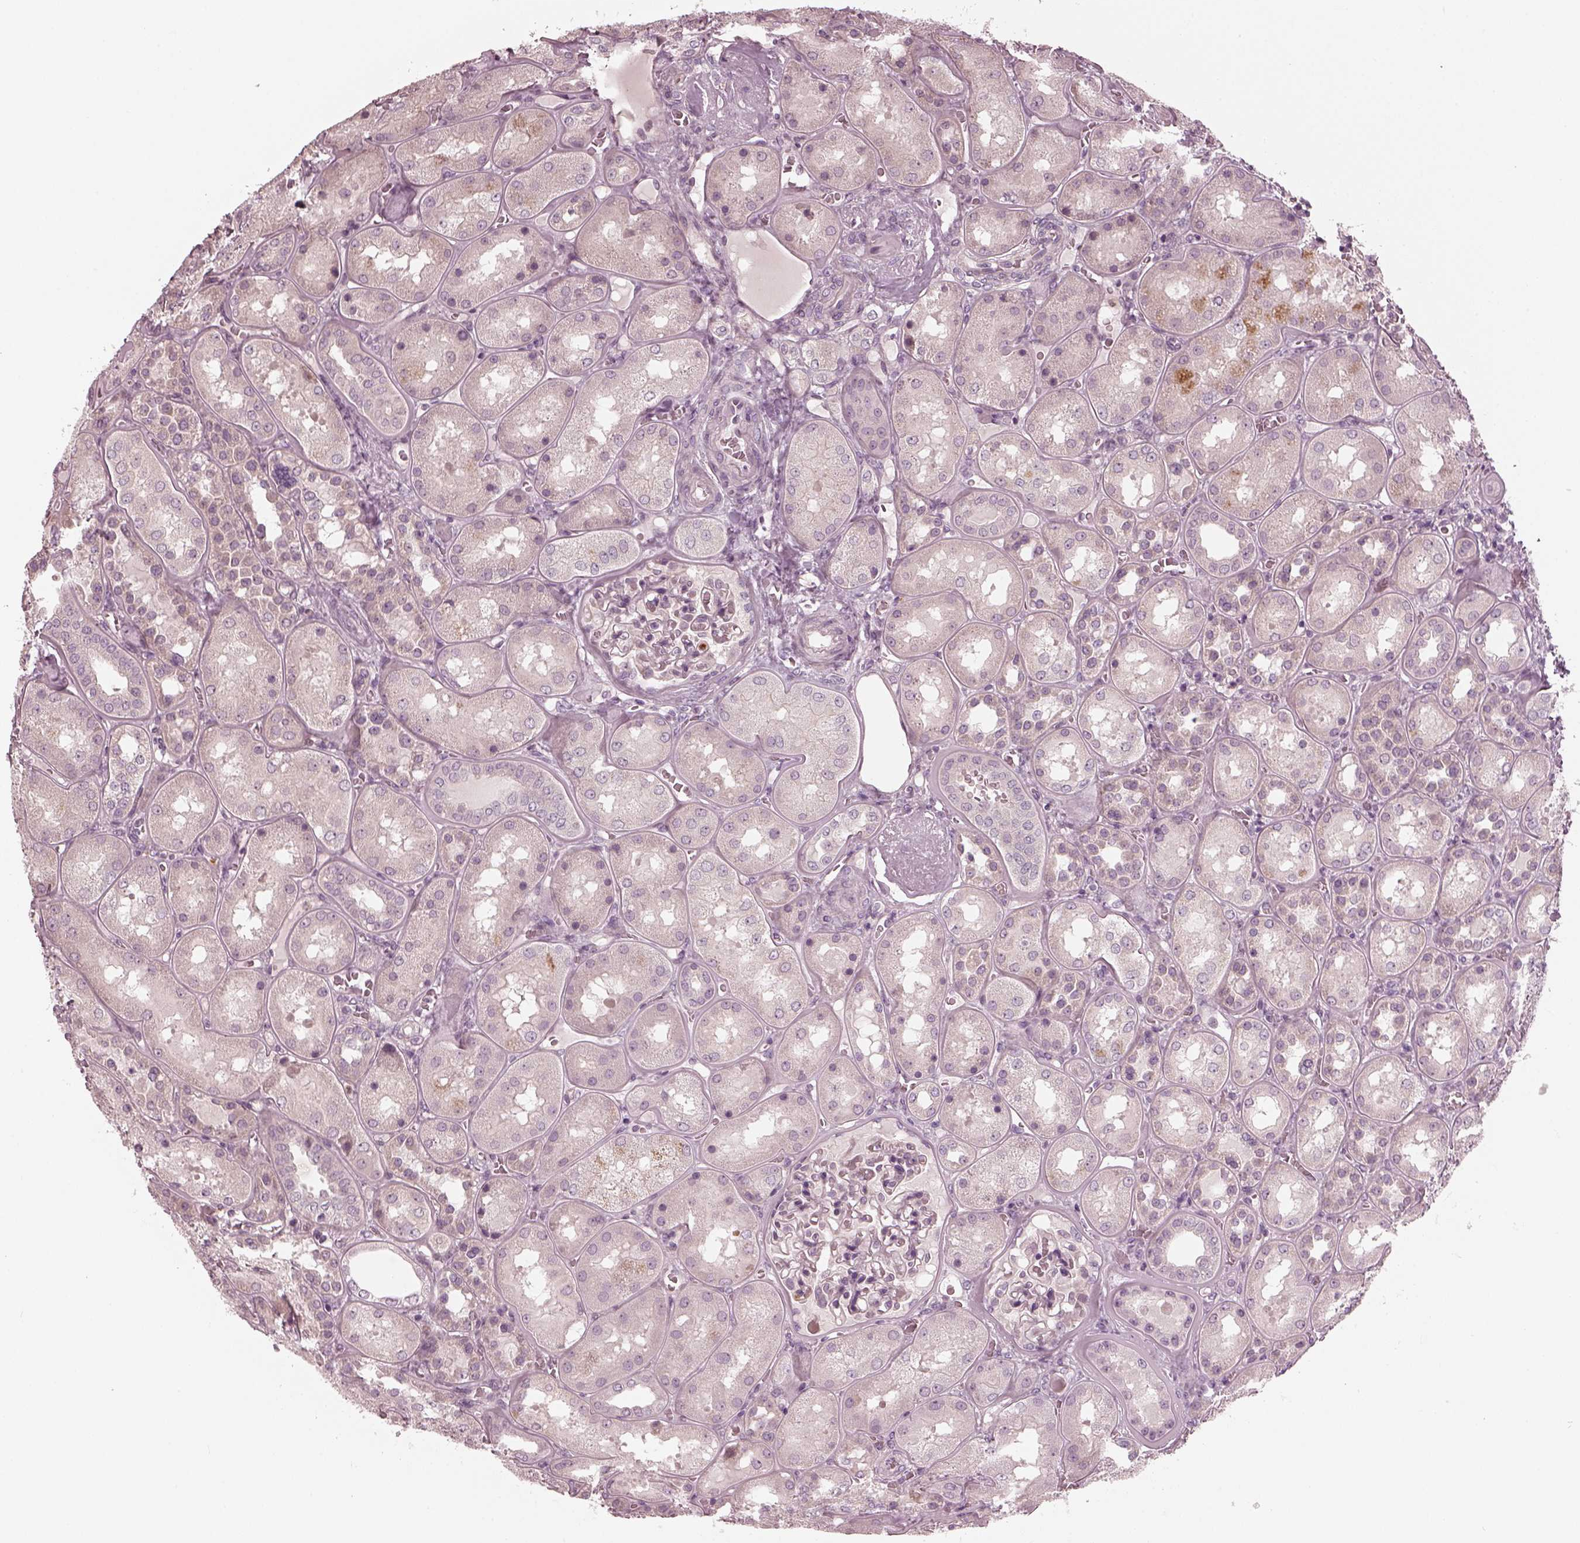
{"staining": {"intensity": "negative", "quantity": "none", "location": "none"}, "tissue": "kidney", "cell_type": "Cells in glomeruli", "image_type": "normal", "snomed": [{"axis": "morphology", "description": "Normal tissue, NOS"}, {"axis": "topography", "description": "Kidney"}], "caption": "Immunohistochemistry histopathology image of unremarkable kidney stained for a protein (brown), which exhibits no staining in cells in glomeruli.", "gene": "CHIT1", "patient": {"sex": "male", "age": 73}}